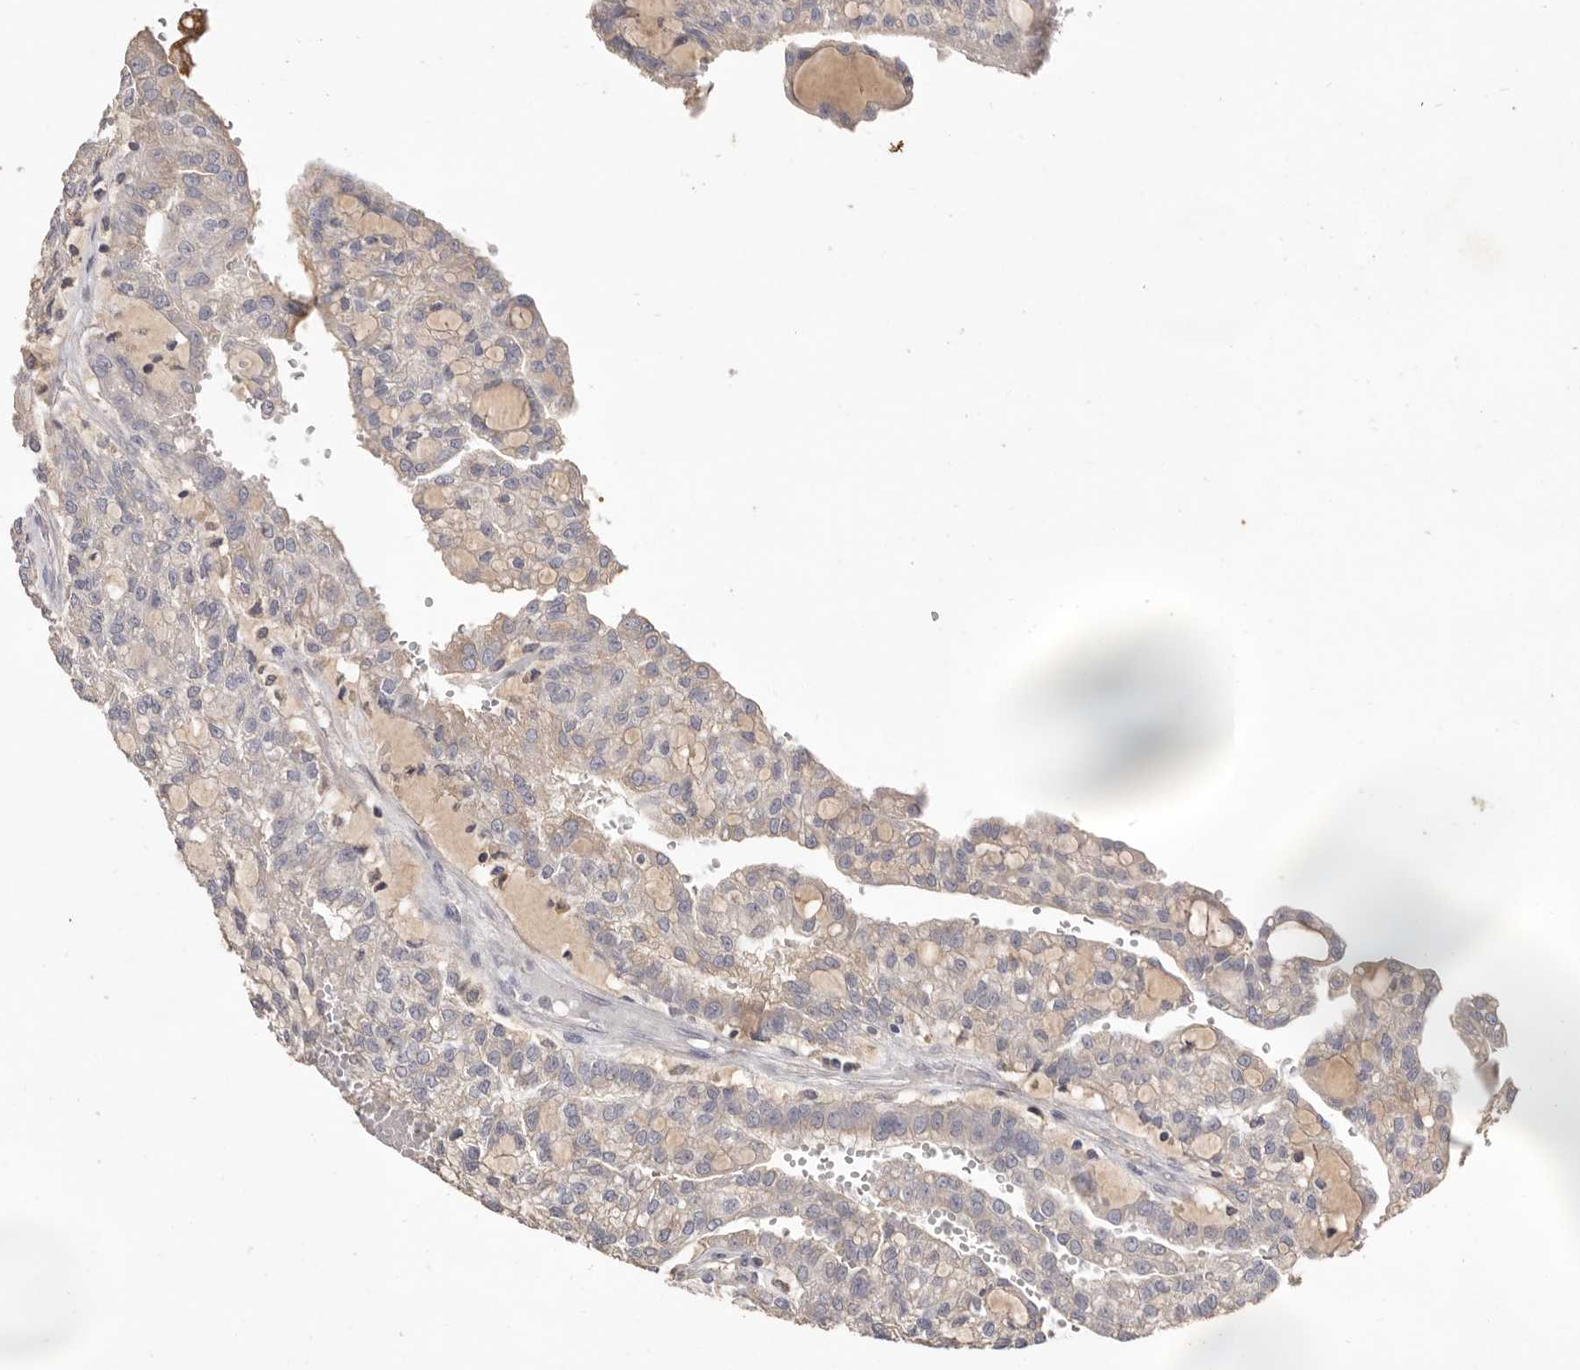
{"staining": {"intensity": "negative", "quantity": "none", "location": "none"}, "tissue": "renal cancer", "cell_type": "Tumor cells", "image_type": "cancer", "snomed": [{"axis": "morphology", "description": "Adenocarcinoma, NOS"}, {"axis": "topography", "description": "Kidney"}], "caption": "An IHC micrograph of adenocarcinoma (renal) is shown. There is no staining in tumor cells of adenocarcinoma (renal).", "gene": "HCAR2", "patient": {"sex": "male", "age": 63}}